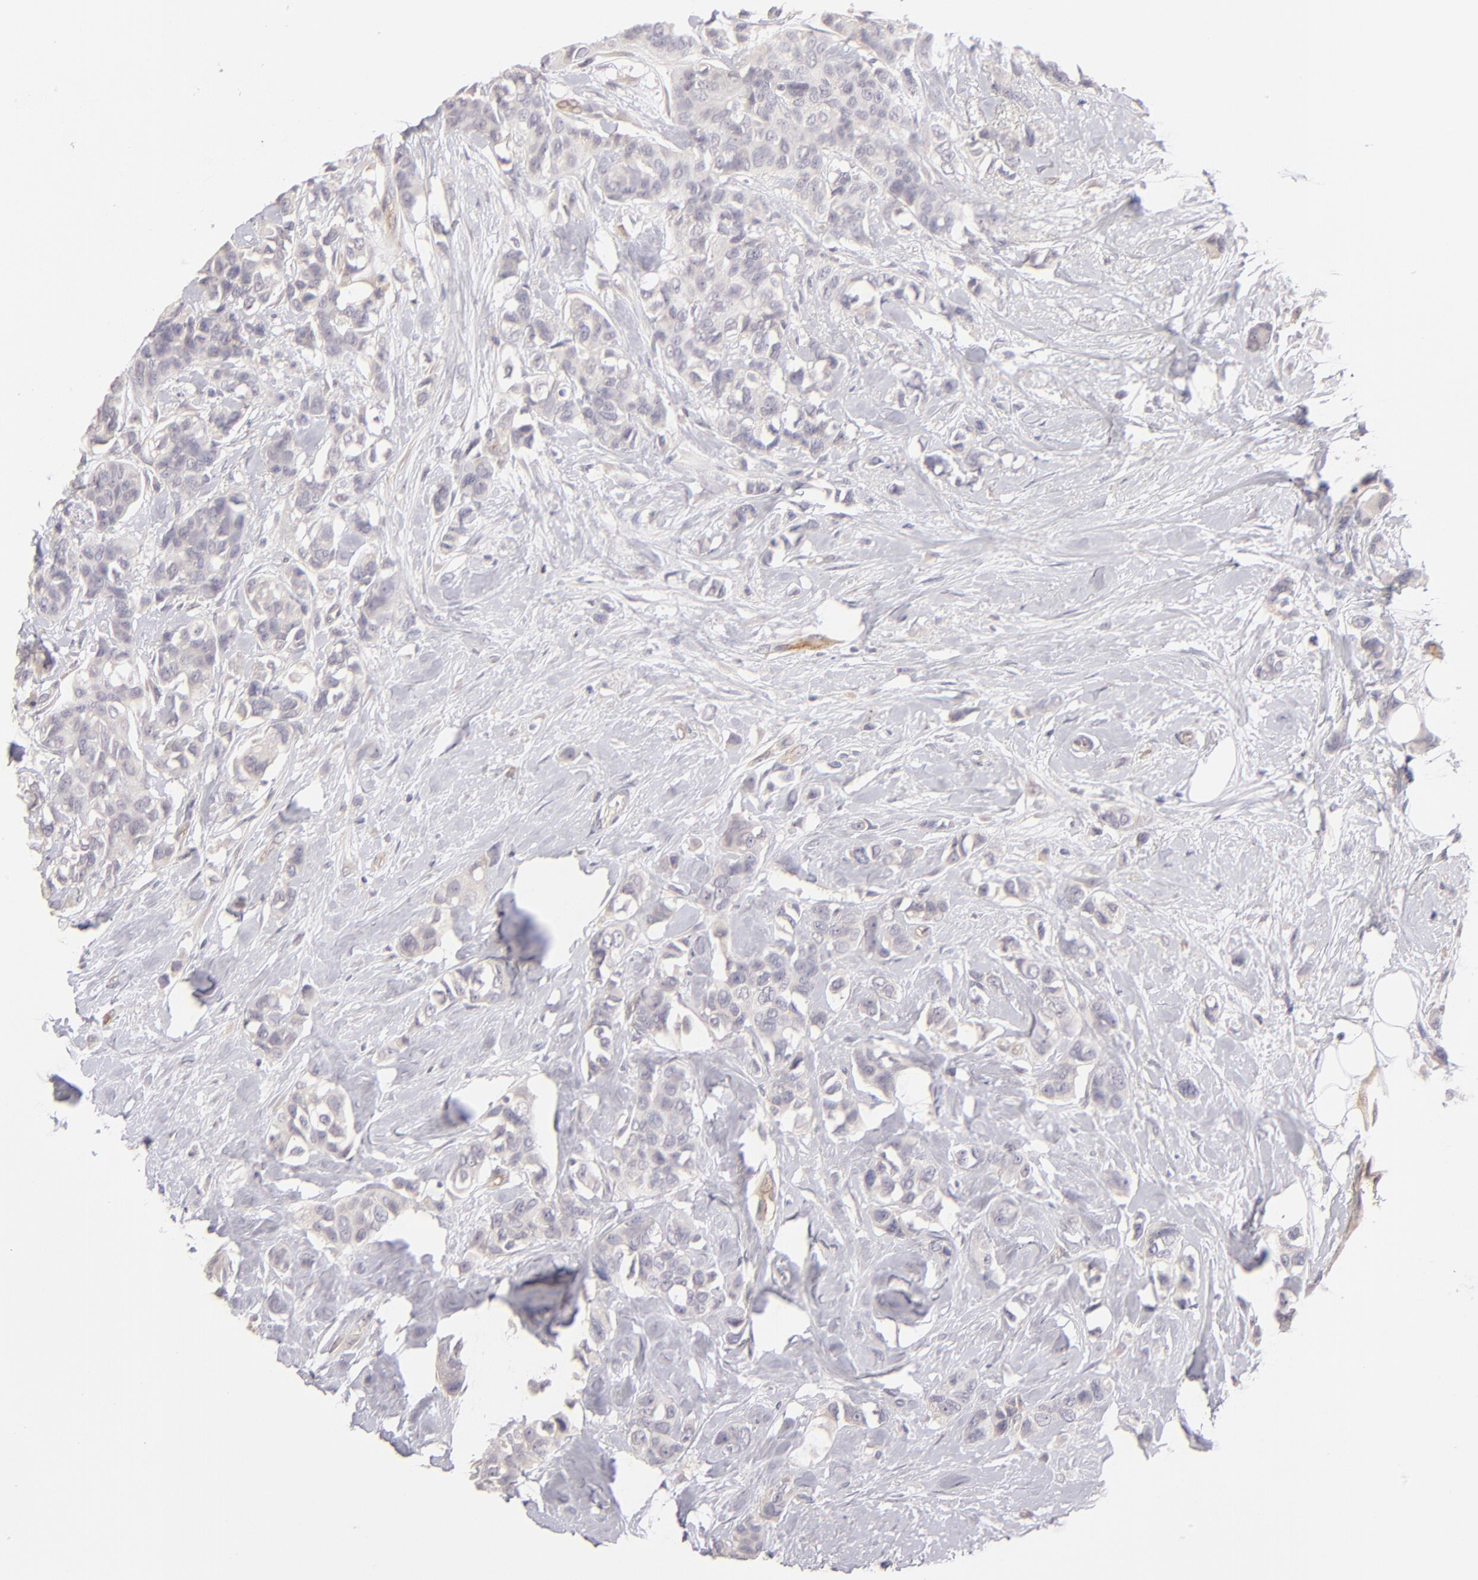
{"staining": {"intensity": "weak", "quantity": "25%-75%", "location": "cytoplasmic/membranous"}, "tissue": "breast cancer", "cell_type": "Tumor cells", "image_type": "cancer", "snomed": [{"axis": "morphology", "description": "Duct carcinoma"}, {"axis": "topography", "description": "Breast"}], "caption": "Human breast cancer stained with a protein marker reveals weak staining in tumor cells.", "gene": "THBD", "patient": {"sex": "female", "age": 51}}